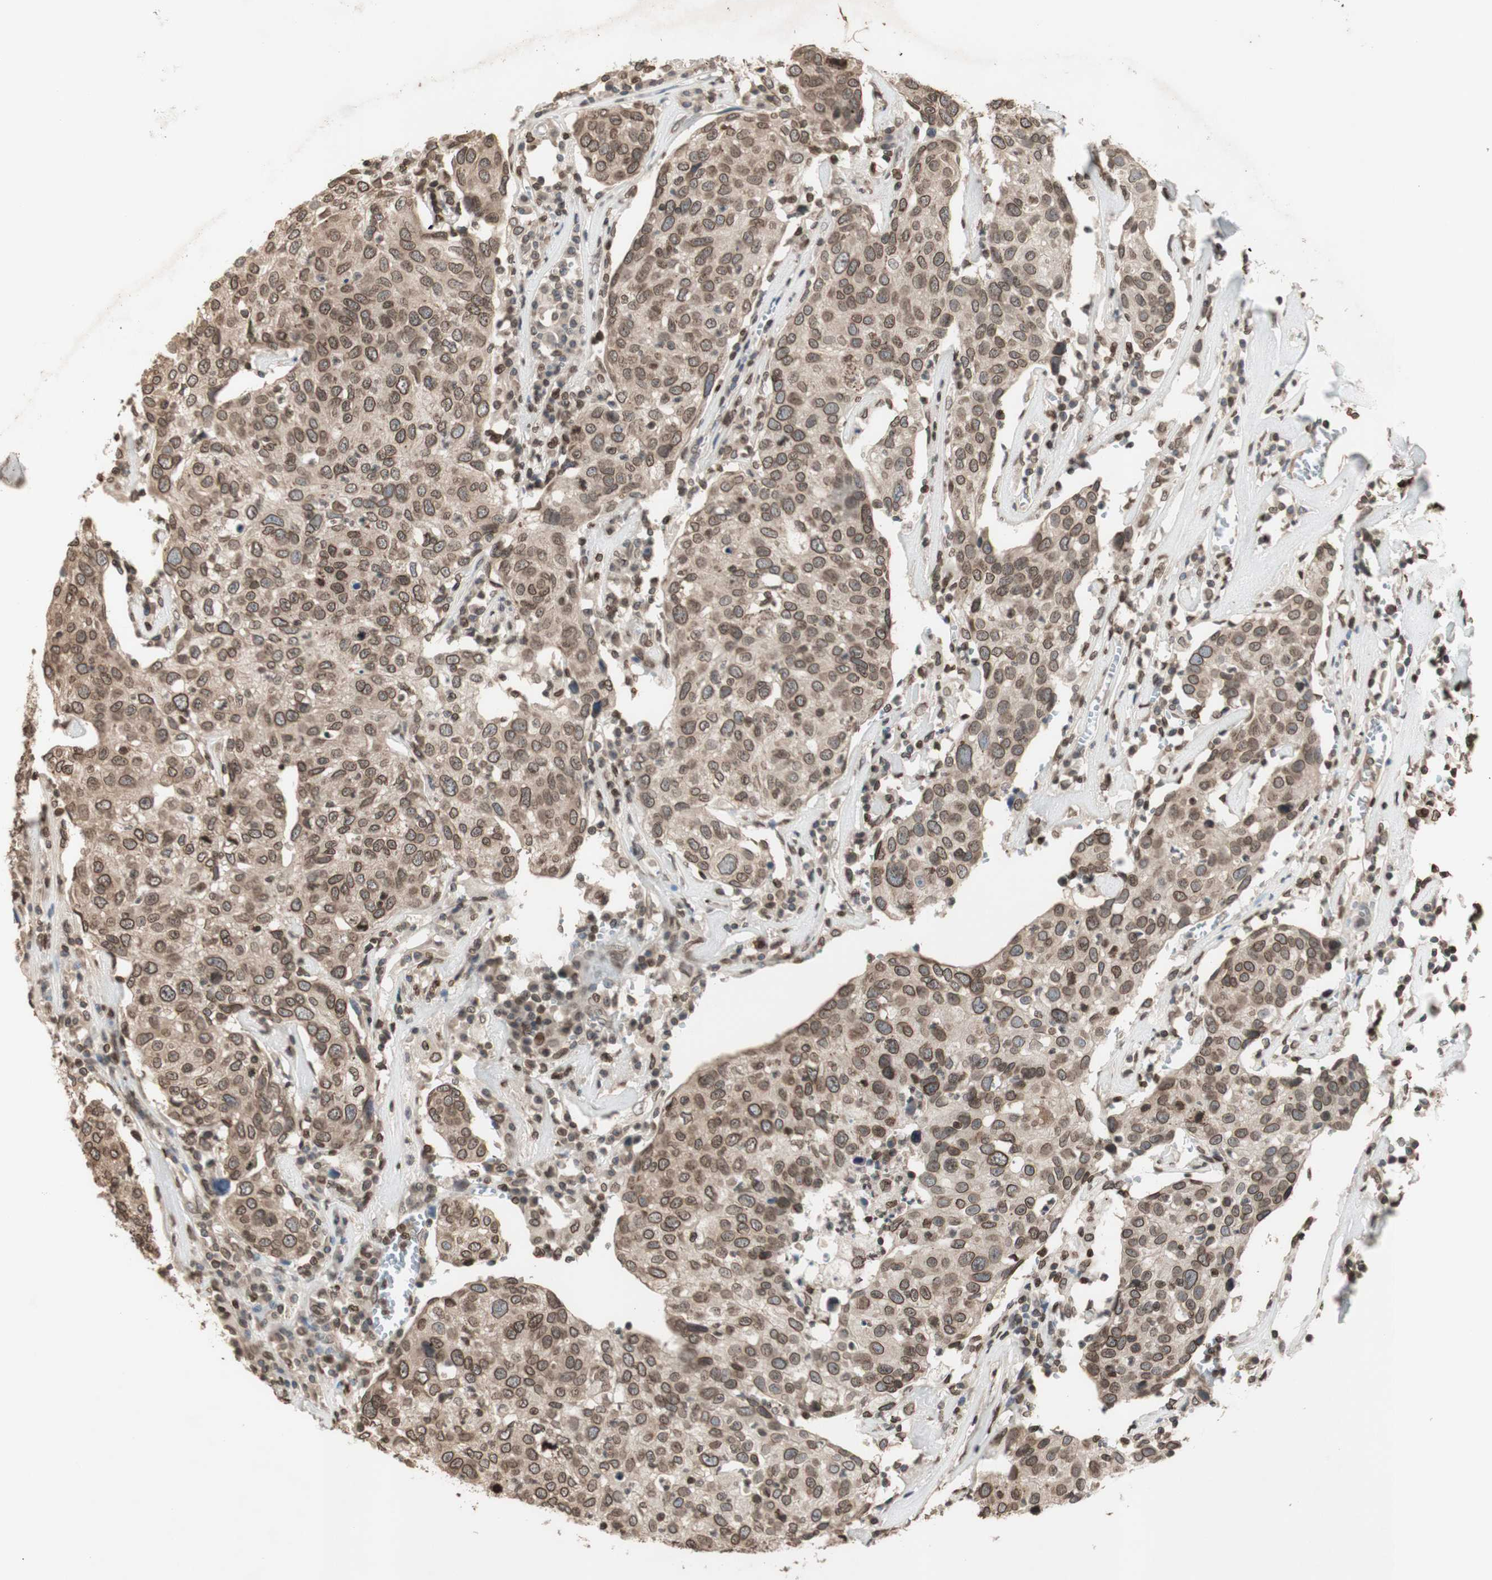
{"staining": {"intensity": "moderate", "quantity": ">75%", "location": "cytoplasmic/membranous,nuclear"}, "tissue": "head and neck cancer", "cell_type": "Tumor cells", "image_type": "cancer", "snomed": [{"axis": "morphology", "description": "Adenocarcinoma, NOS"}, {"axis": "topography", "description": "Salivary gland"}, {"axis": "topography", "description": "Head-Neck"}], "caption": "Brown immunohistochemical staining in head and neck cancer (adenocarcinoma) demonstrates moderate cytoplasmic/membranous and nuclear positivity in about >75% of tumor cells.", "gene": "TMPO", "patient": {"sex": "female", "age": 65}}